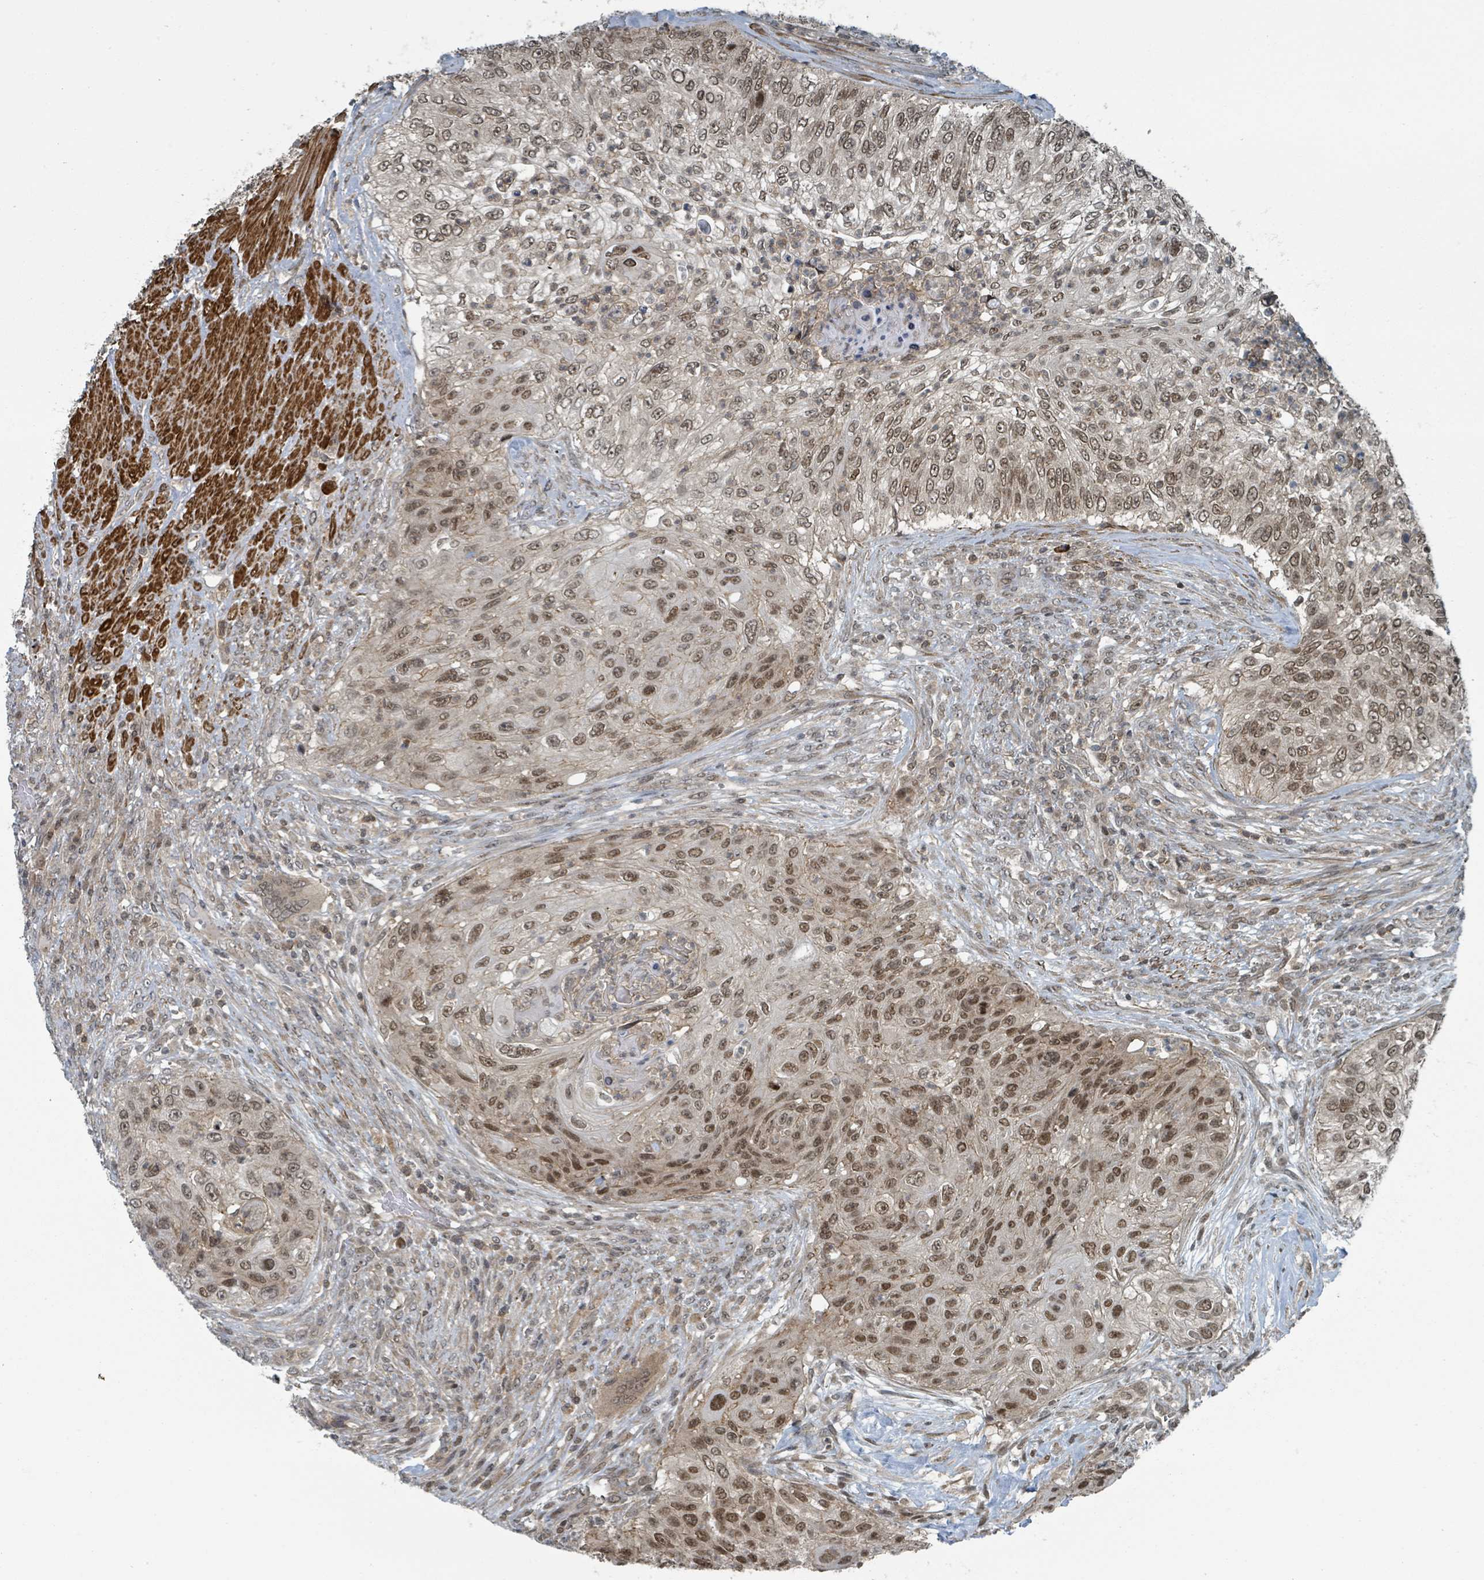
{"staining": {"intensity": "moderate", "quantity": ">75%", "location": "nuclear"}, "tissue": "urothelial cancer", "cell_type": "Tumor cells", "image_type": "cancer", "snomed": [{"axis": "morphology", "description": "Urothelial carcinoma, High grade"}, {"axis": "topography", "description": "Urinary bladder"}], "caption": "Tumor cells reveal medium levels of moderate nuclear expression in approximately >75% of cells in high-grade urothelial carcinoma. Using DAB (brown) and hematoxylin (blue) stains, captured at high magnification using brightfield microscopy.", "gene": "PHIP", "patient": {"sex": "female", "age": 60}}